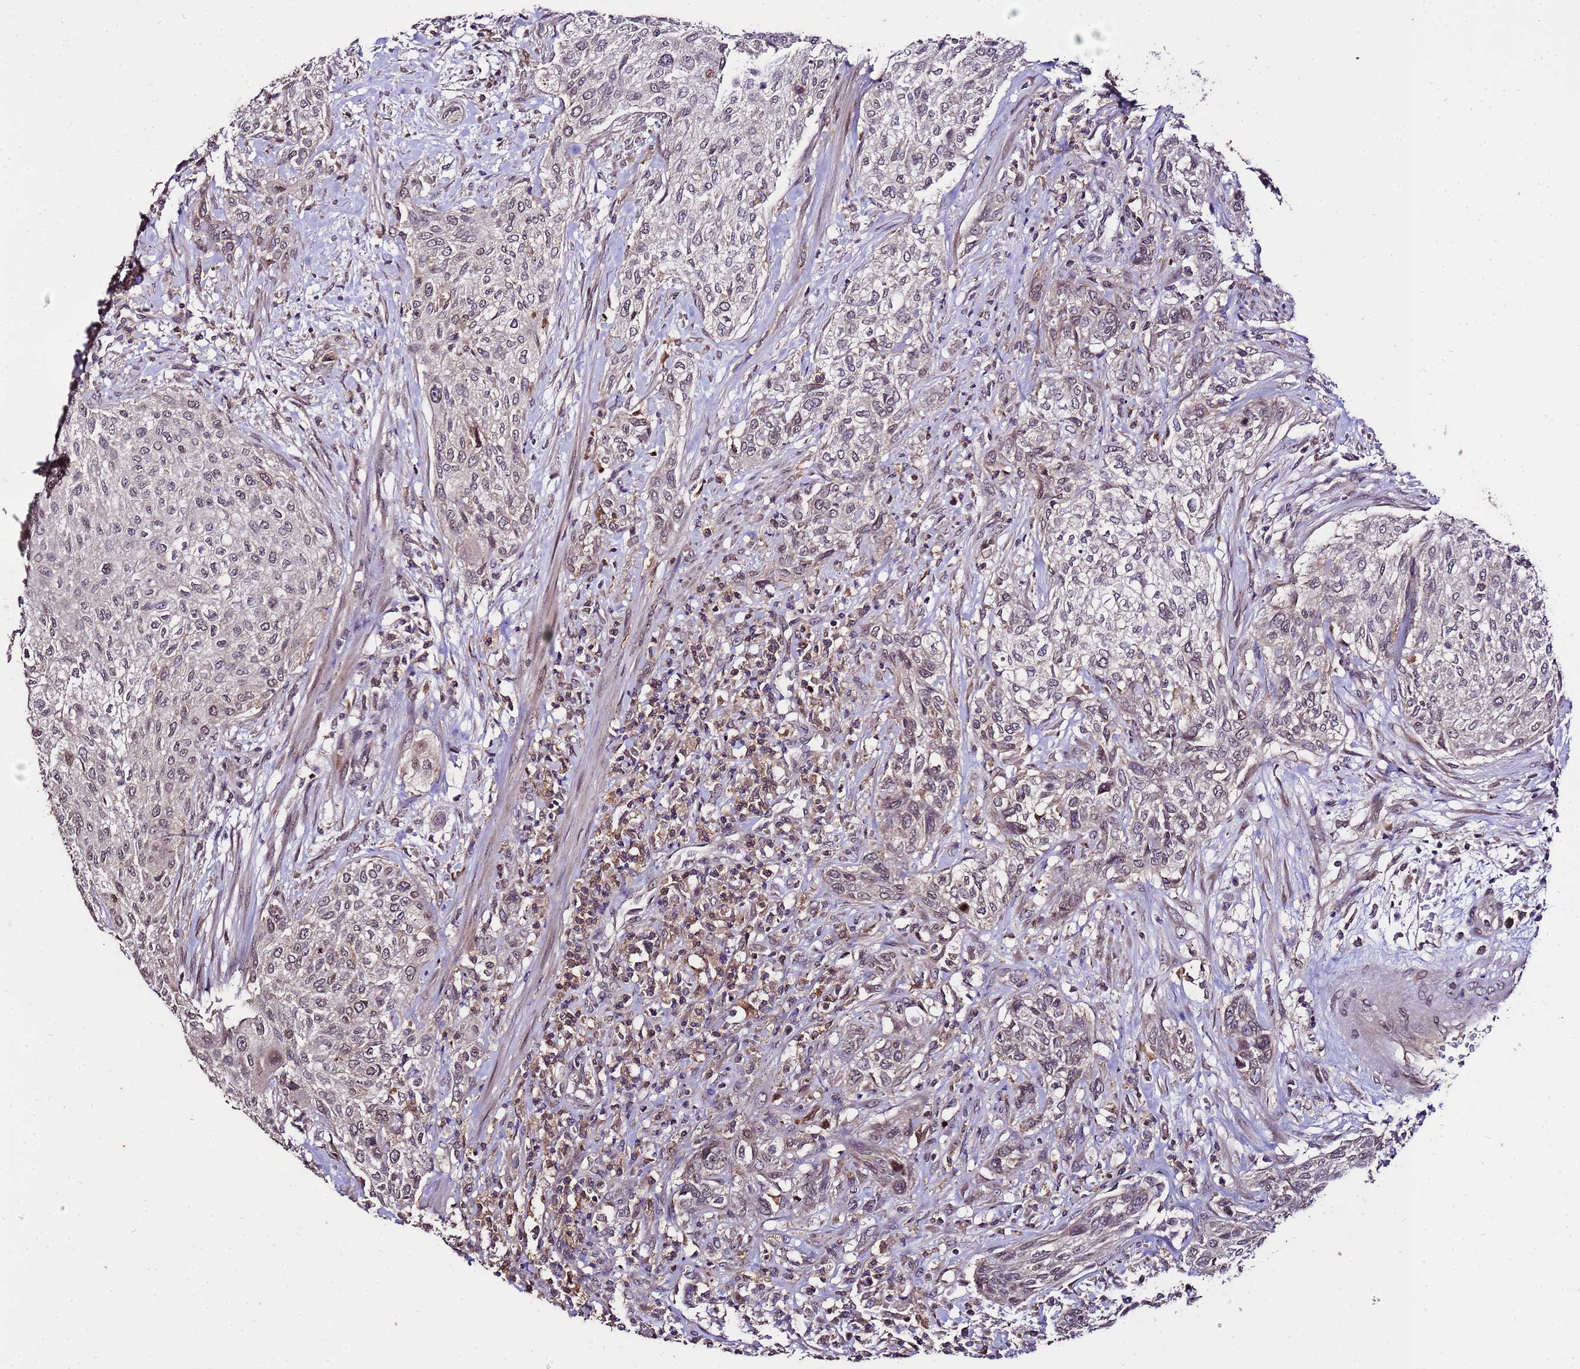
{"staining": {"intensity": "weak", "quantity": "25%-75%", "location": "cytoplasmic/membranous,nuclear"}, "tissue": "urothelial cancer", "cell_type": "Tumor cells", "image_type": "cancer", "snomed": [{"axis": "morphology", "description": "Normal tissue, NOS"}, {"axis": "morphology", "description": "Urothelial carcinoma, NOS"}, {"axis": "topography", "description": "Urinary bladder"}, {"axis": "topography", "description": "Peripheral nerve tissue"}], "caption": "IHC micrograph of human urothelial cancer stained for a protein (brown), which reveals low levels of weak cytoplasmic/membranous and nuclear positivity in approximately 25%-75% of tumor cells.", "gene": "ZNF329", "patient": {"sex": "male", "age": 35}}